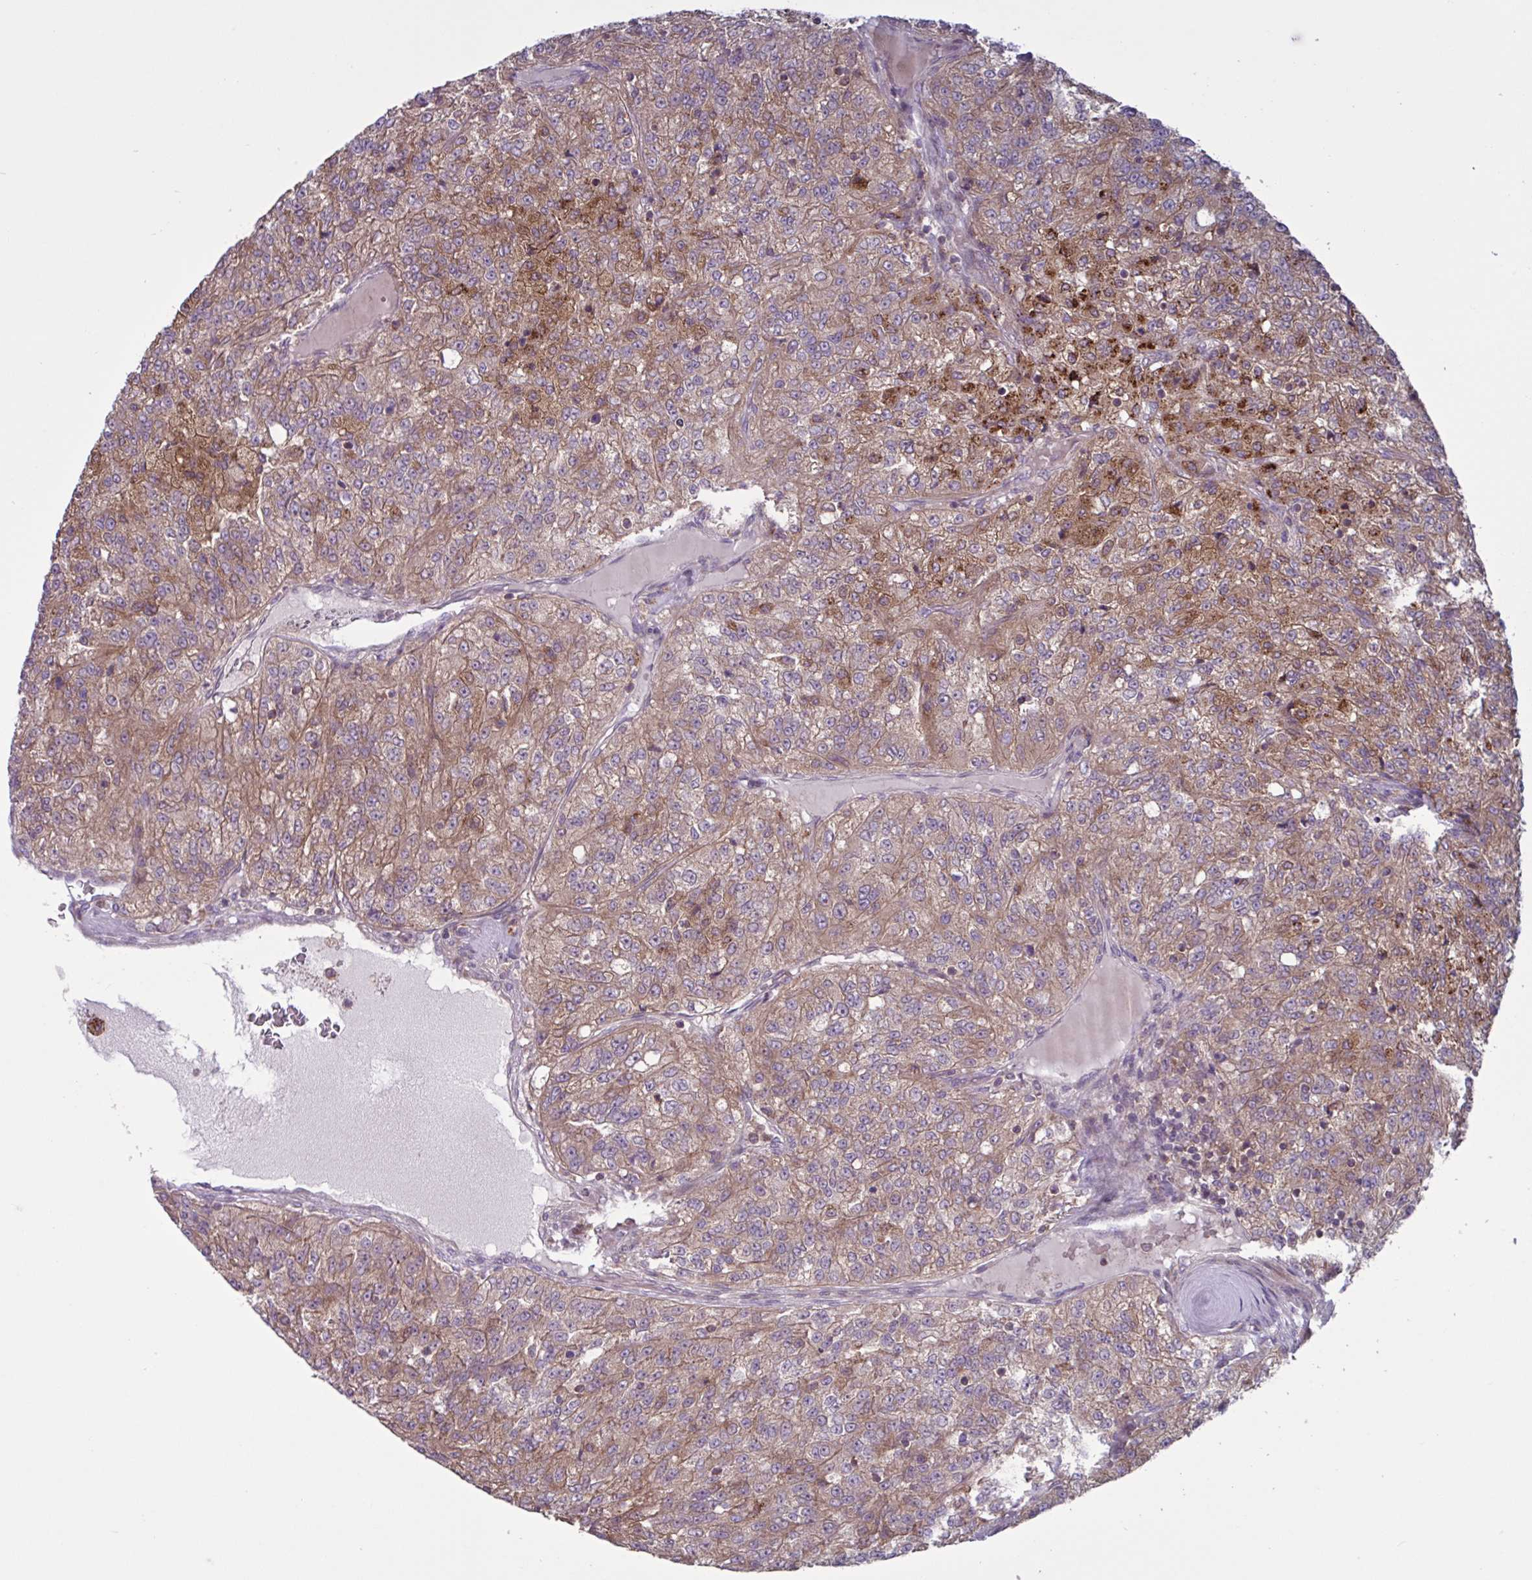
{"staining": {"intensity": "moderate", "quantity": ">75%", "location": "cytoplasmic/membranous"}, "tissue": "renal cancer", "cell_type": "Tumor cells", "image_type": "cancer", "snomed": [{"axis": "morphology", "description": "Adenocarcinoma, NOS"}, {"axis": "topography", "description": "Kidney"}], "caption": "High-magnification brightfield microscopy of adenocarcinoma (renal) stained with DAB (3,3'-diaminobenzidine) (brown) and counterstained with hematoxylin (blue). tumor cells exhibit moderate cytoplasmic/membranous expression is present in about>75% of cells.", "gene": "GLTP", "patient": {"sex": "female", "age": 63}}